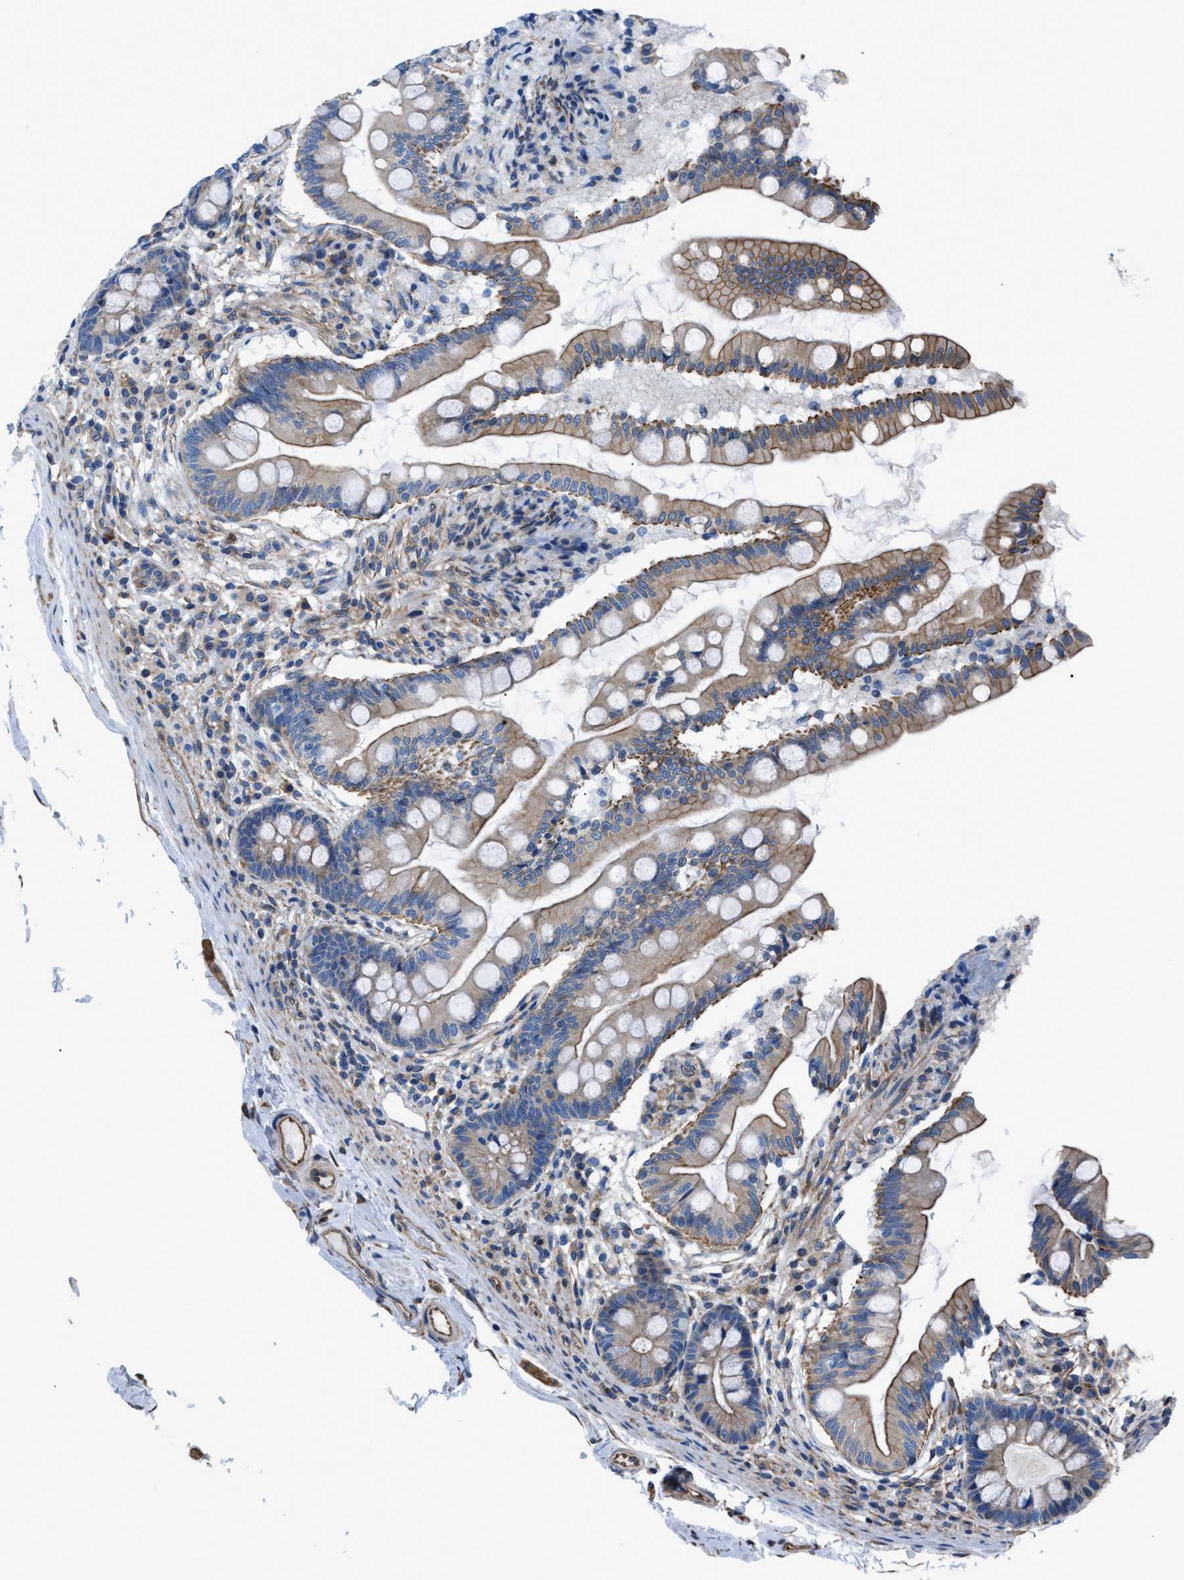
{"staining": {"intensity": "moderate", "quantity": ">75%", "location": "cytoplasmic/membranous"}, "tissue": "small intestine", "cell_type": "Glandular cells", "image_type": "normal", "snomed": [{"axis": "morphology", "description": "Normal tissue, NOS"}, {"axis": "topography", "description": "Small intestine"}], "caption": "Brown immunohistochemical staining in unremarkable human small intestine demonstrates moderate cytoplasmic/membranous expression in about >75% of glandular cells.", "gene": "DMAC1", "patient": {"sex": "female", "age": 56}}